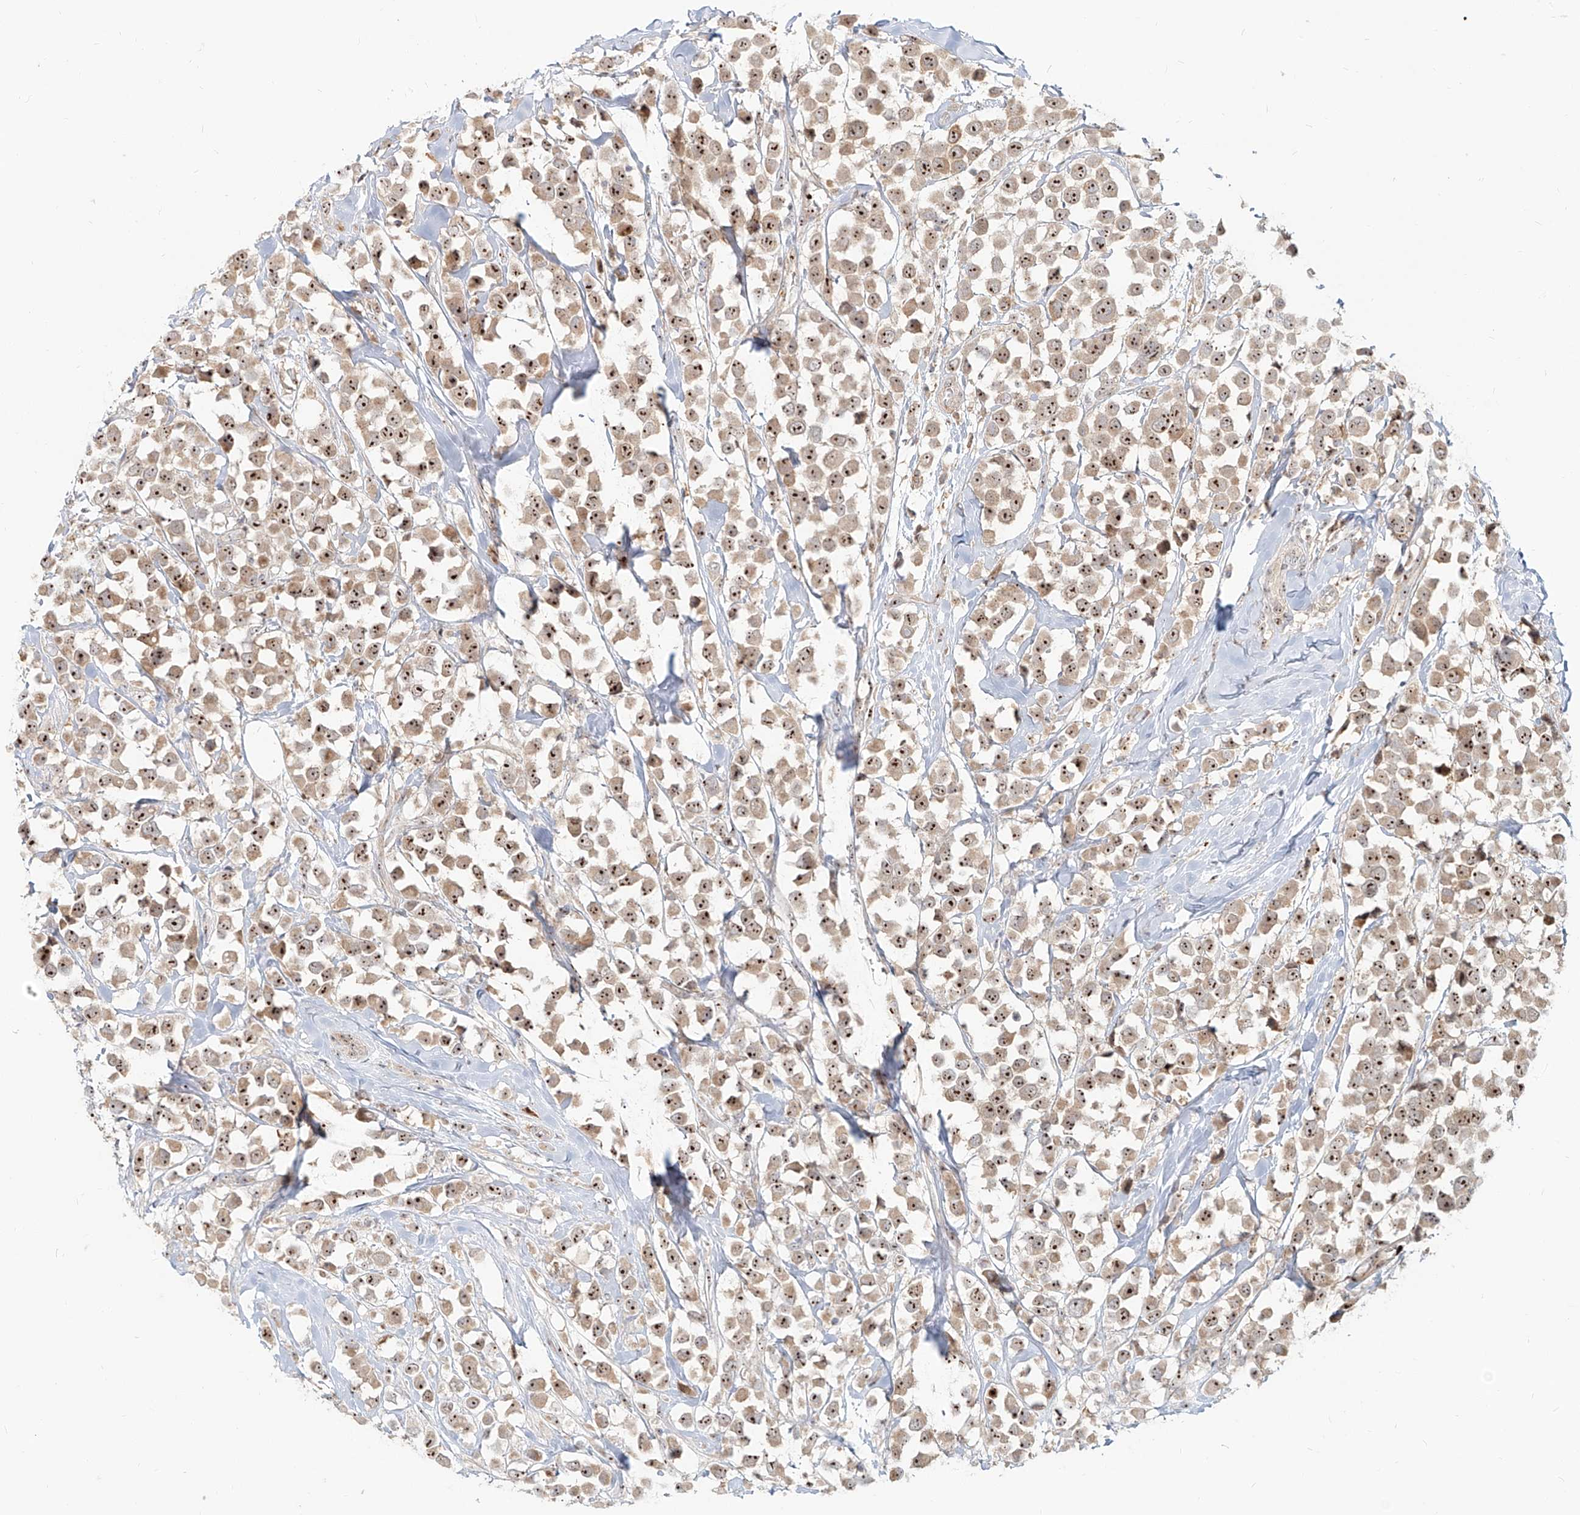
{"staining": {"intensity": "strong", "quantity": ">75%", "location": "cytoplasmic/membranous,nuclear"}, "tissue": "breast cancer", "cell_type": "Tumor cells", "image_type": "cancer", "snomed": [{"axis": "morphology", "description": "Duct carcinoma"}, {"axis": "topography", "description": "Breast"}], "caption": "DAB (3,3'-diaminobenzidine) immunohistochemical staining of human infiltrating ductal carcinoma (breast) shows strong cytoplasmic/membranous and nuclear protein positivity in approximately >75% of tumor cells.", "gene": "BYSL", "patient": {"sex": "female", "age": 61}}